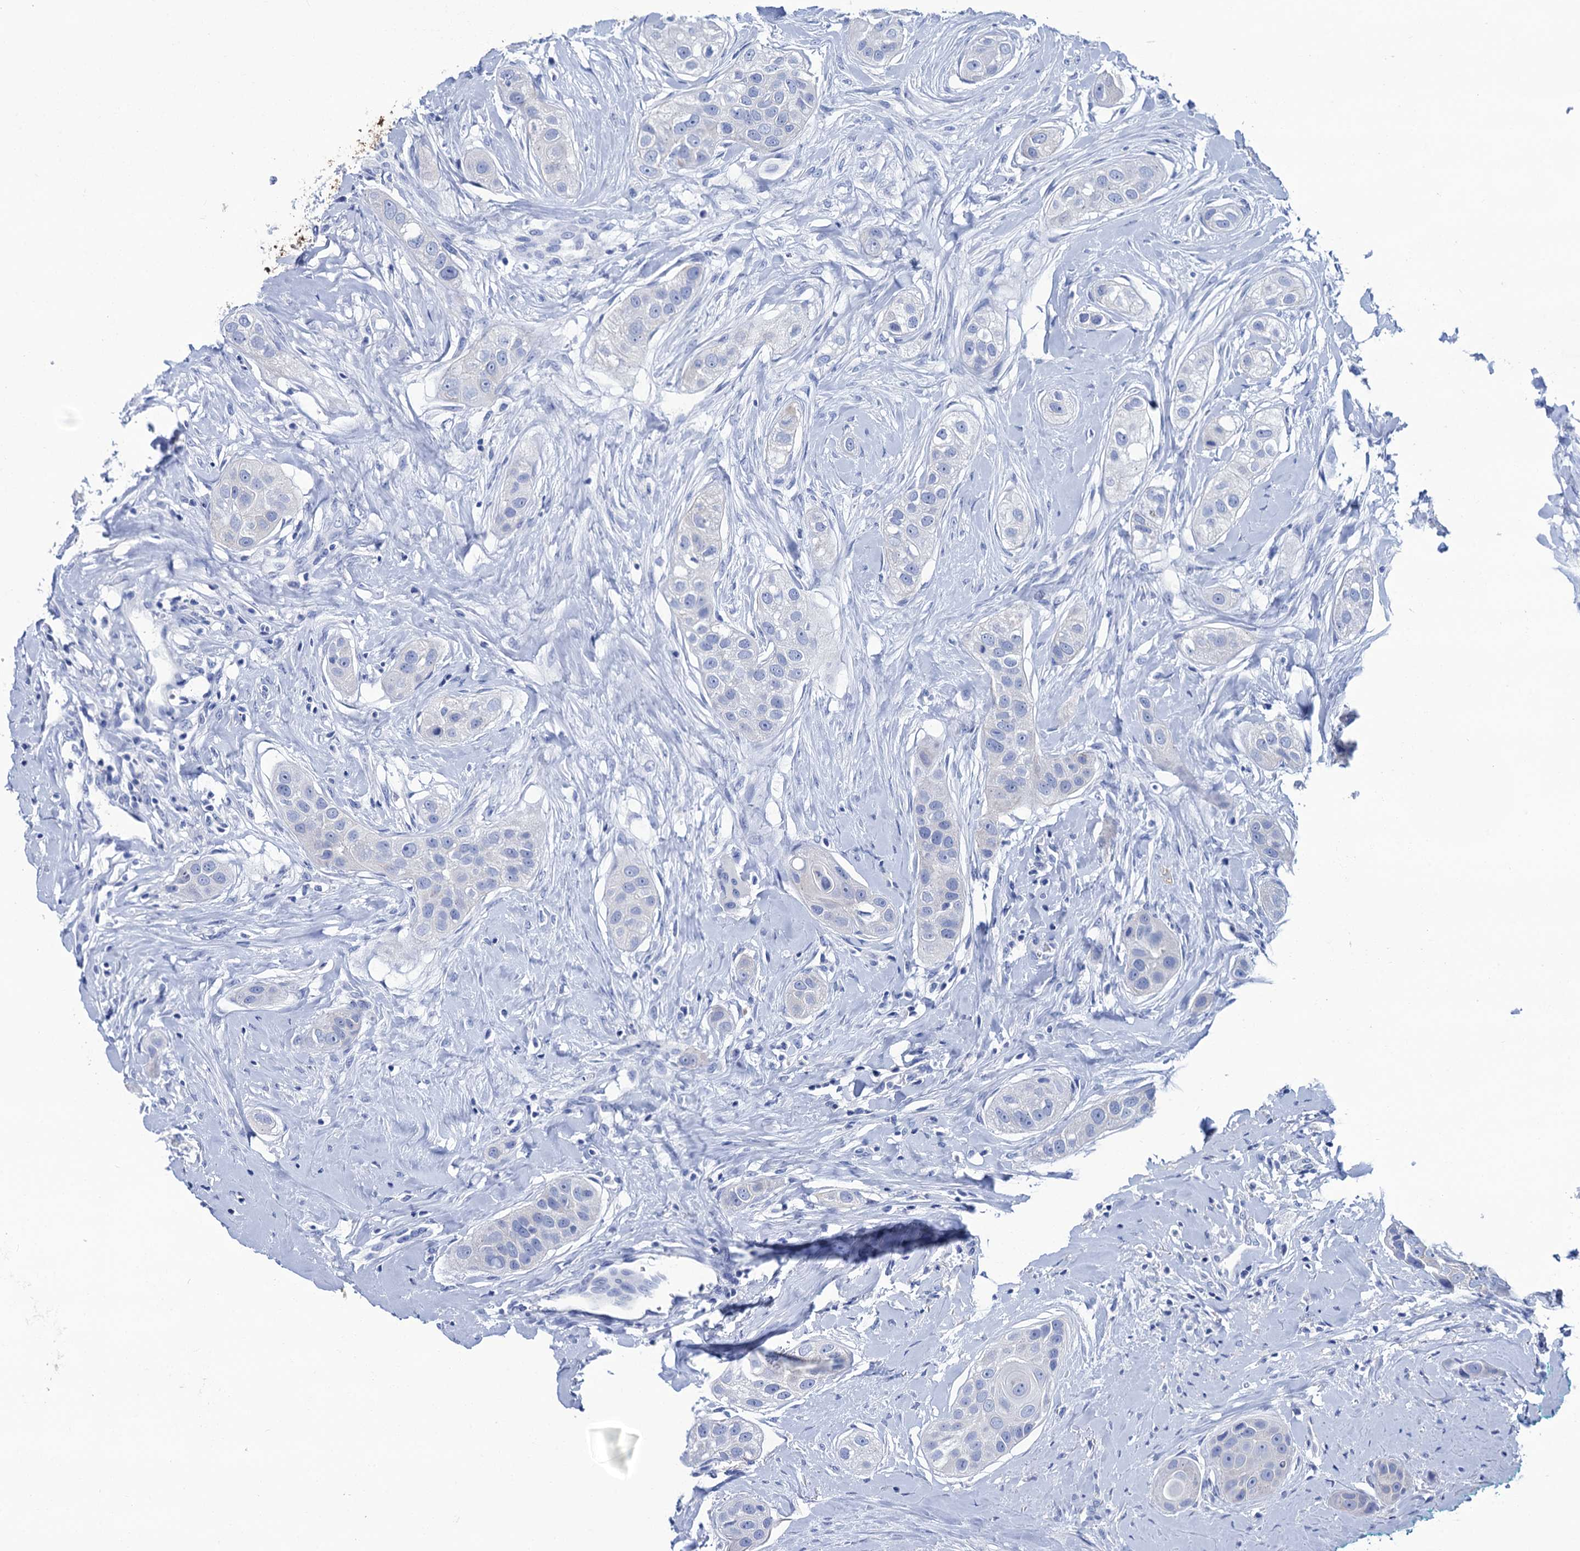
{"staining": {"intensity": "negative", "quantity": "none", "location": "none"}, "tissue": "head and neck cancer", "cell_type": "Tumor cells", "image_type": "cancer", "snomed": [{"axis": "morphology", "description": "Normal tissue, NOS"}, {"axis": "morphology", "description": "Squamous cell carcinoma, NOS"}, {"axis": "topography", "description": "Skeletal muscle"}, {"axis": "topography", "description": "Head-Neck"}], "caption": "Immunohistochemical staining of head and neck squamous cell carcinoma reveals no significant expression in tumor cells. The staining is performed using DAB (3,3'-diaminobenzidine) brown chromogen with nuclei counter-stained in using hematoxylin.", "gene": "RAB3IP", "patient": {"sex": "male", "age": 51}}